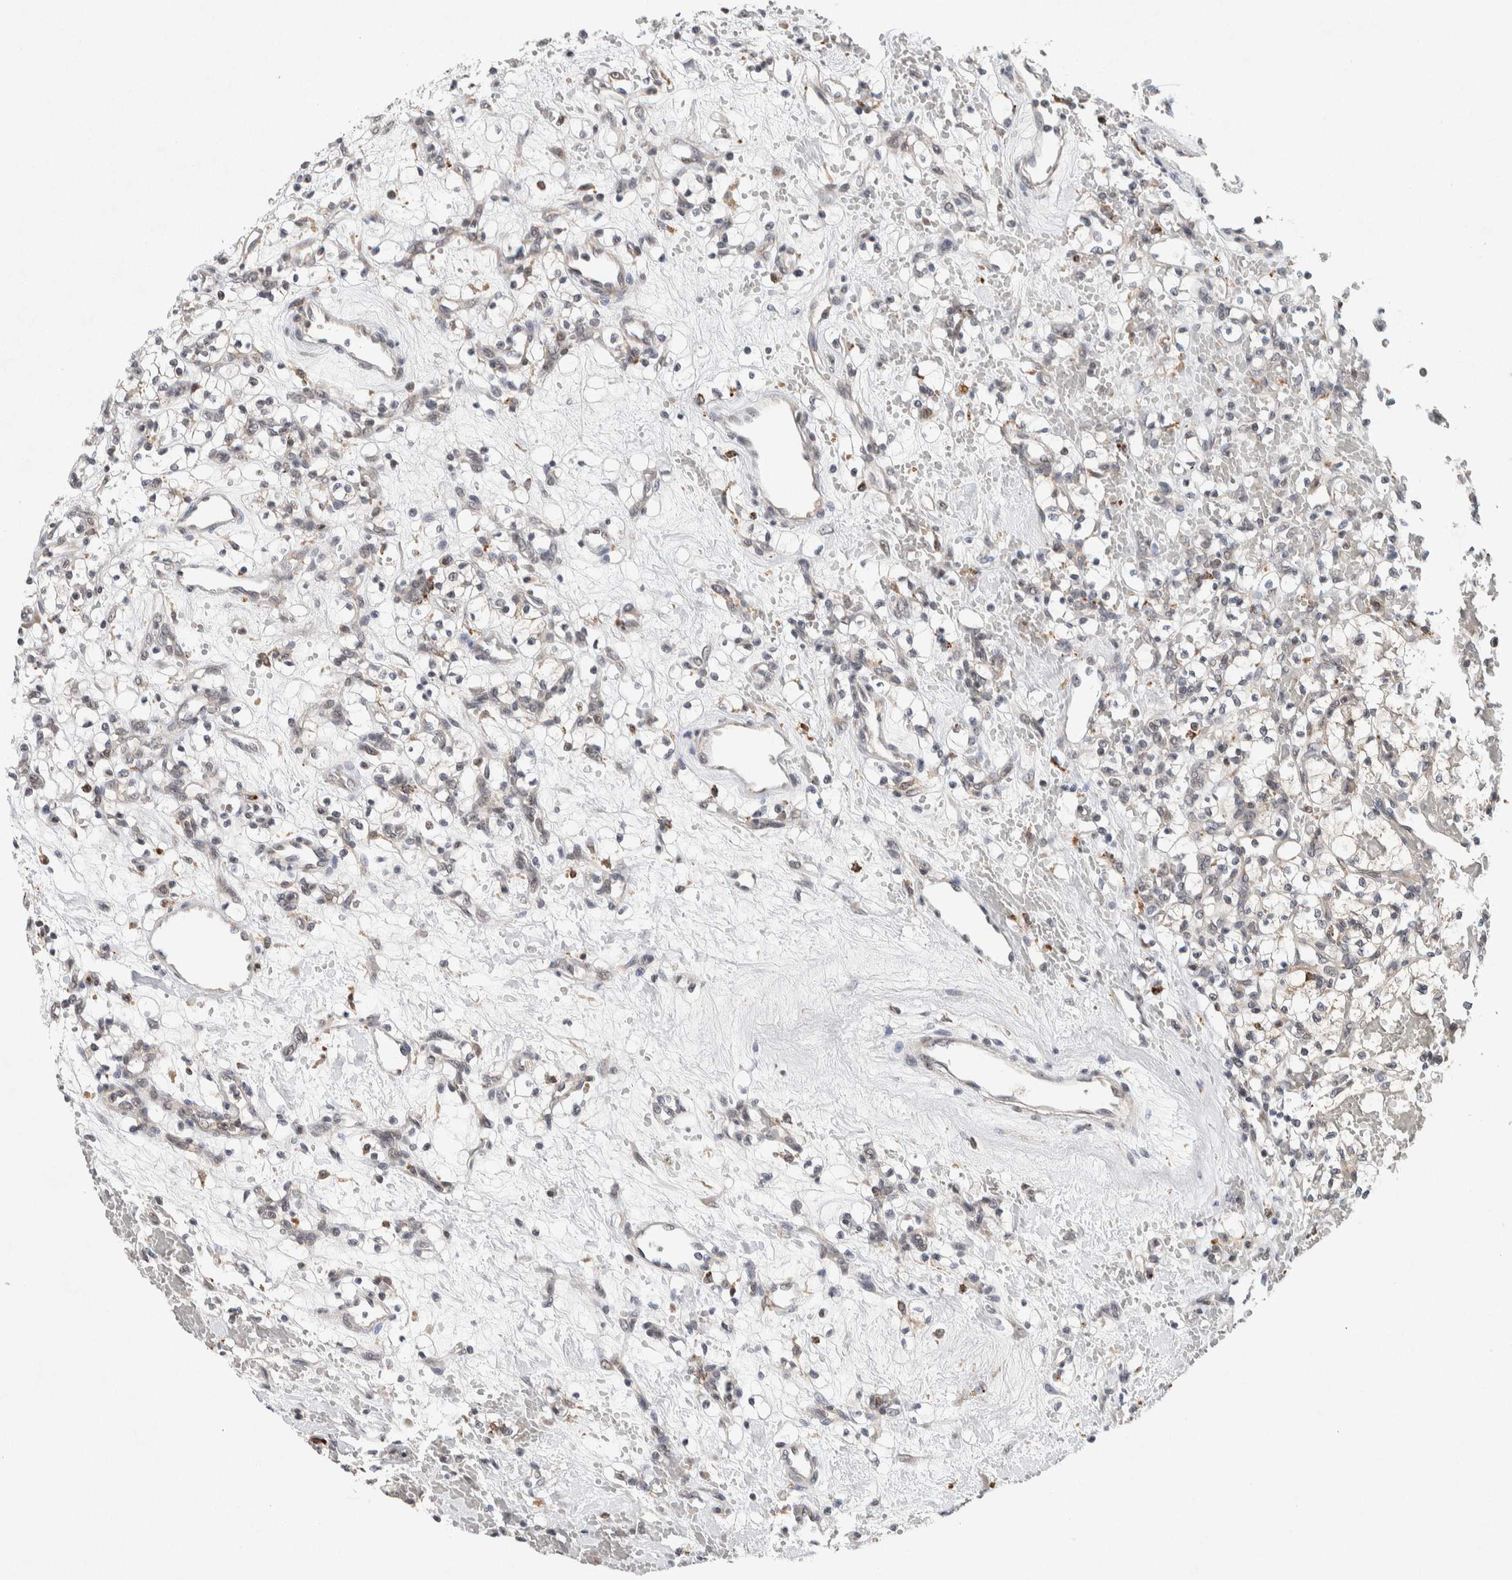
{"staining": {"intensity": "negative", "quantity": "none", "location": "none"}, "tissue": "renal cancer", "cell_type": "Tumor cells", "image_type": "cancer", "snomed": [{"axis": "morphology", "description": "Adenocarcinoma, NOS"}, {"axis": "topography", "description": "Kidney"}], "caption": "Renal adenocarcinoma was stained to show a protein in brown. There is no significant expression in tumor cells.", "gene": "KCNK1", "patient": {"sex": "female", "age": 60}}